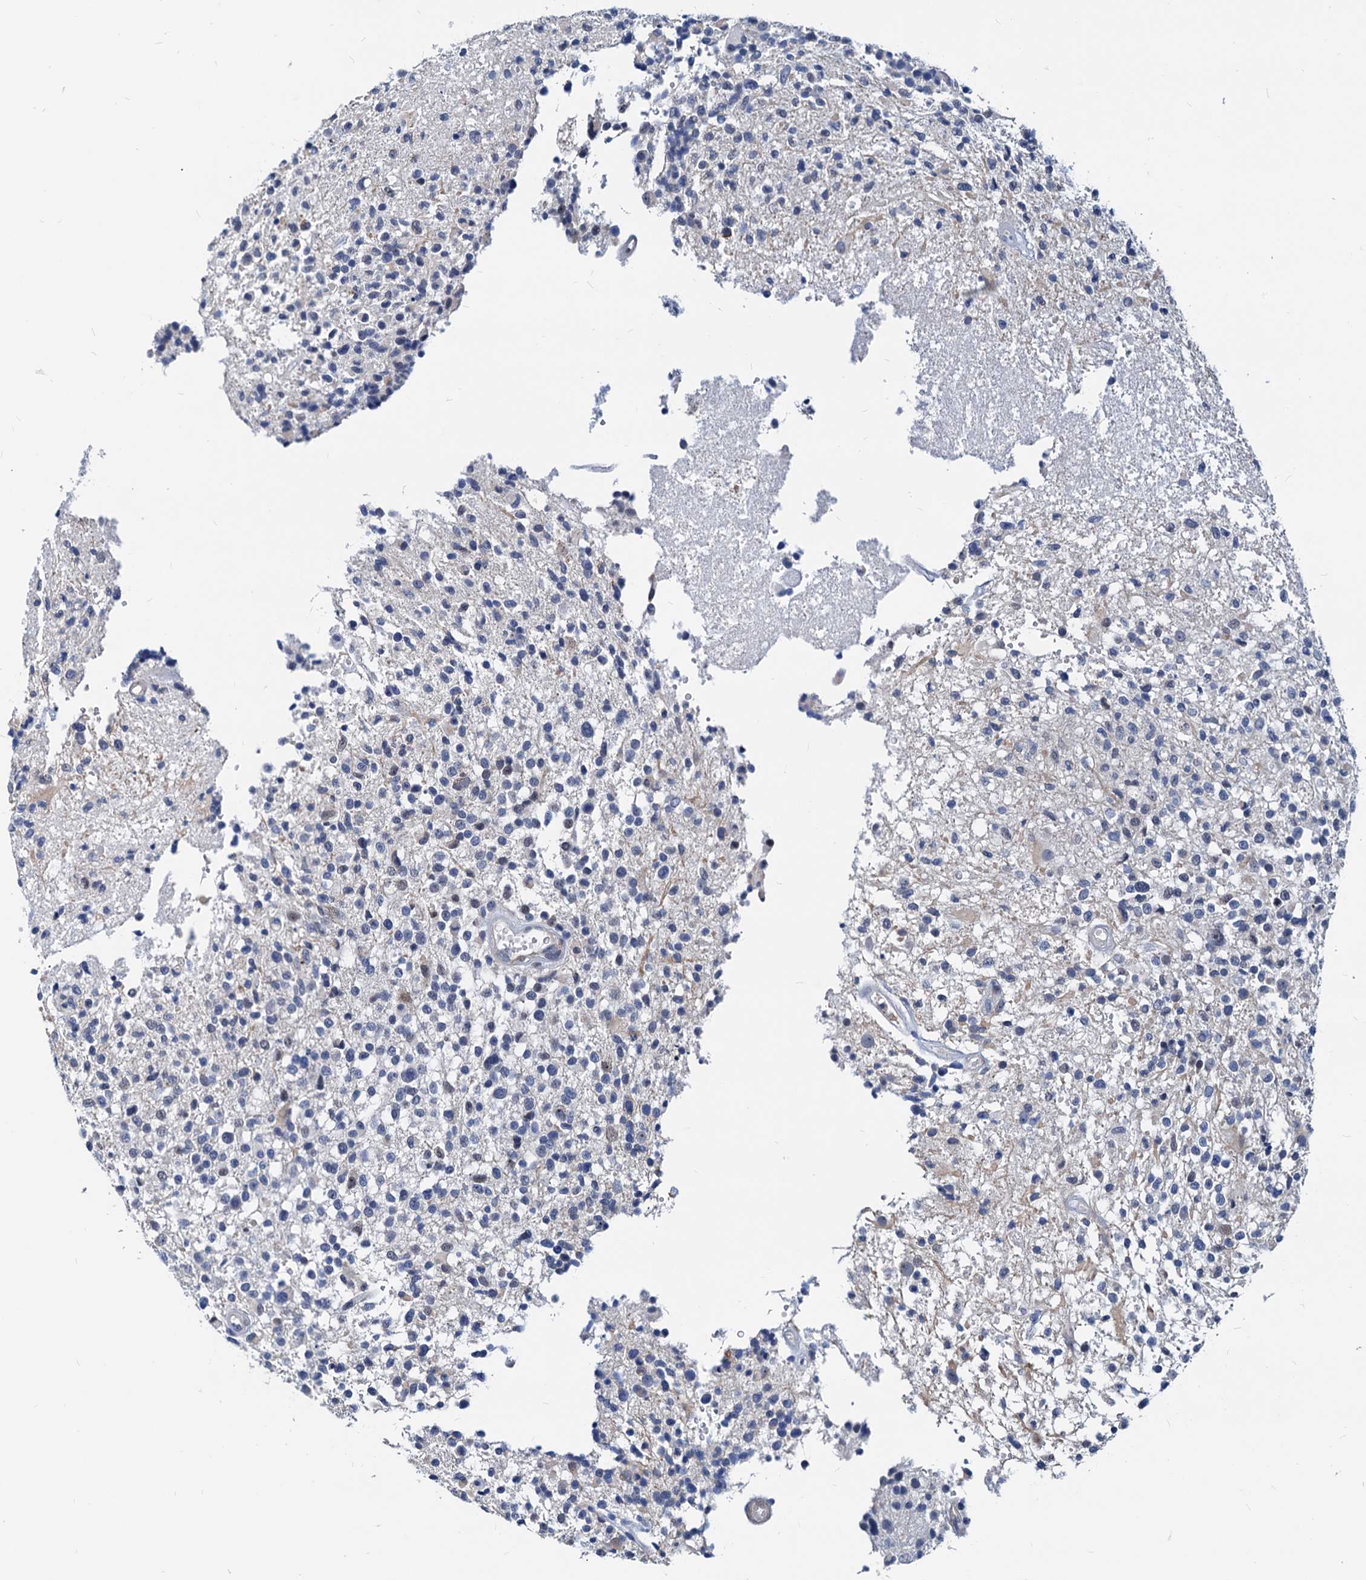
{"staining": {"intensity": "negative", "quantity": "none", "location": "none"}, "tissue": "glioma", "cell_type": "Tumor cells", "image_type": "cancer", "snomed": [{"axis": "morphology", "description": "Glioma, malignant, High grade"}, {"axis": "morphology", "description": "Glioblastoma, NOS"}, {"axis": "topography", "description": "Brain"}], "caption": "Histopathology image shows no protein staining in tumor cells of glioma tissue.", "gene": "HSF2", "patient": {"sex": "male", "age": 60}}